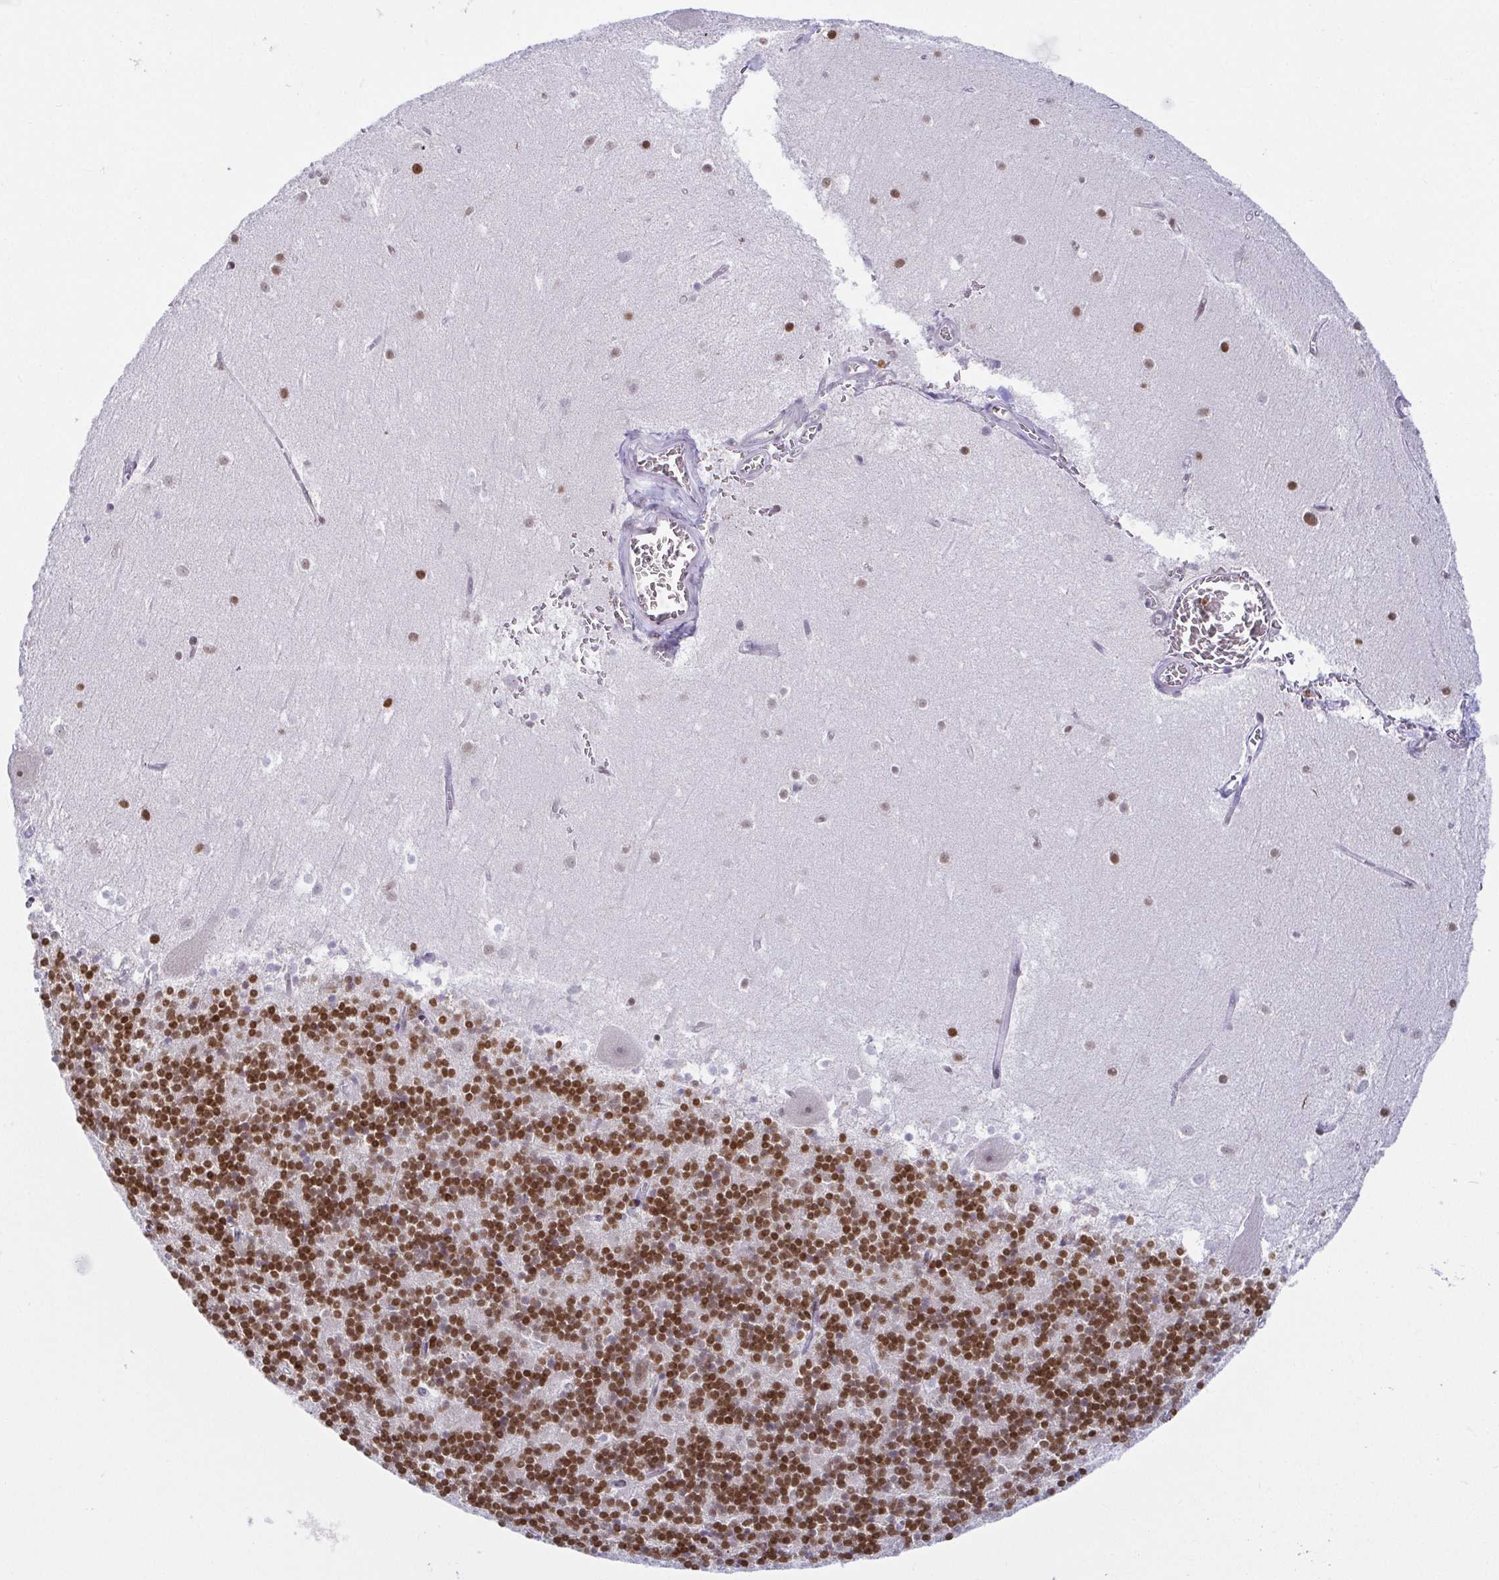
{"staining": {"intensity": "moderate", "quantity": ">75%", "location": "nuclear"}, "tissue": "cerebellum", "cell_type": "Cells in granular layer", "image_type": "normal", "snomed": [{"axis": "morphology", "description": "Normal tissue, NOS"}, {"axis": "topography", "description": "Cerebellum"}], "caption": "Immunohistochemical staining of normal human cerebellum exhibits >75% levels of moderate nuclear protein staining in approximately >75% of cells in granular layer.", "gene": "EWSR1", "patient": {"sex": "male", "age": 54}}